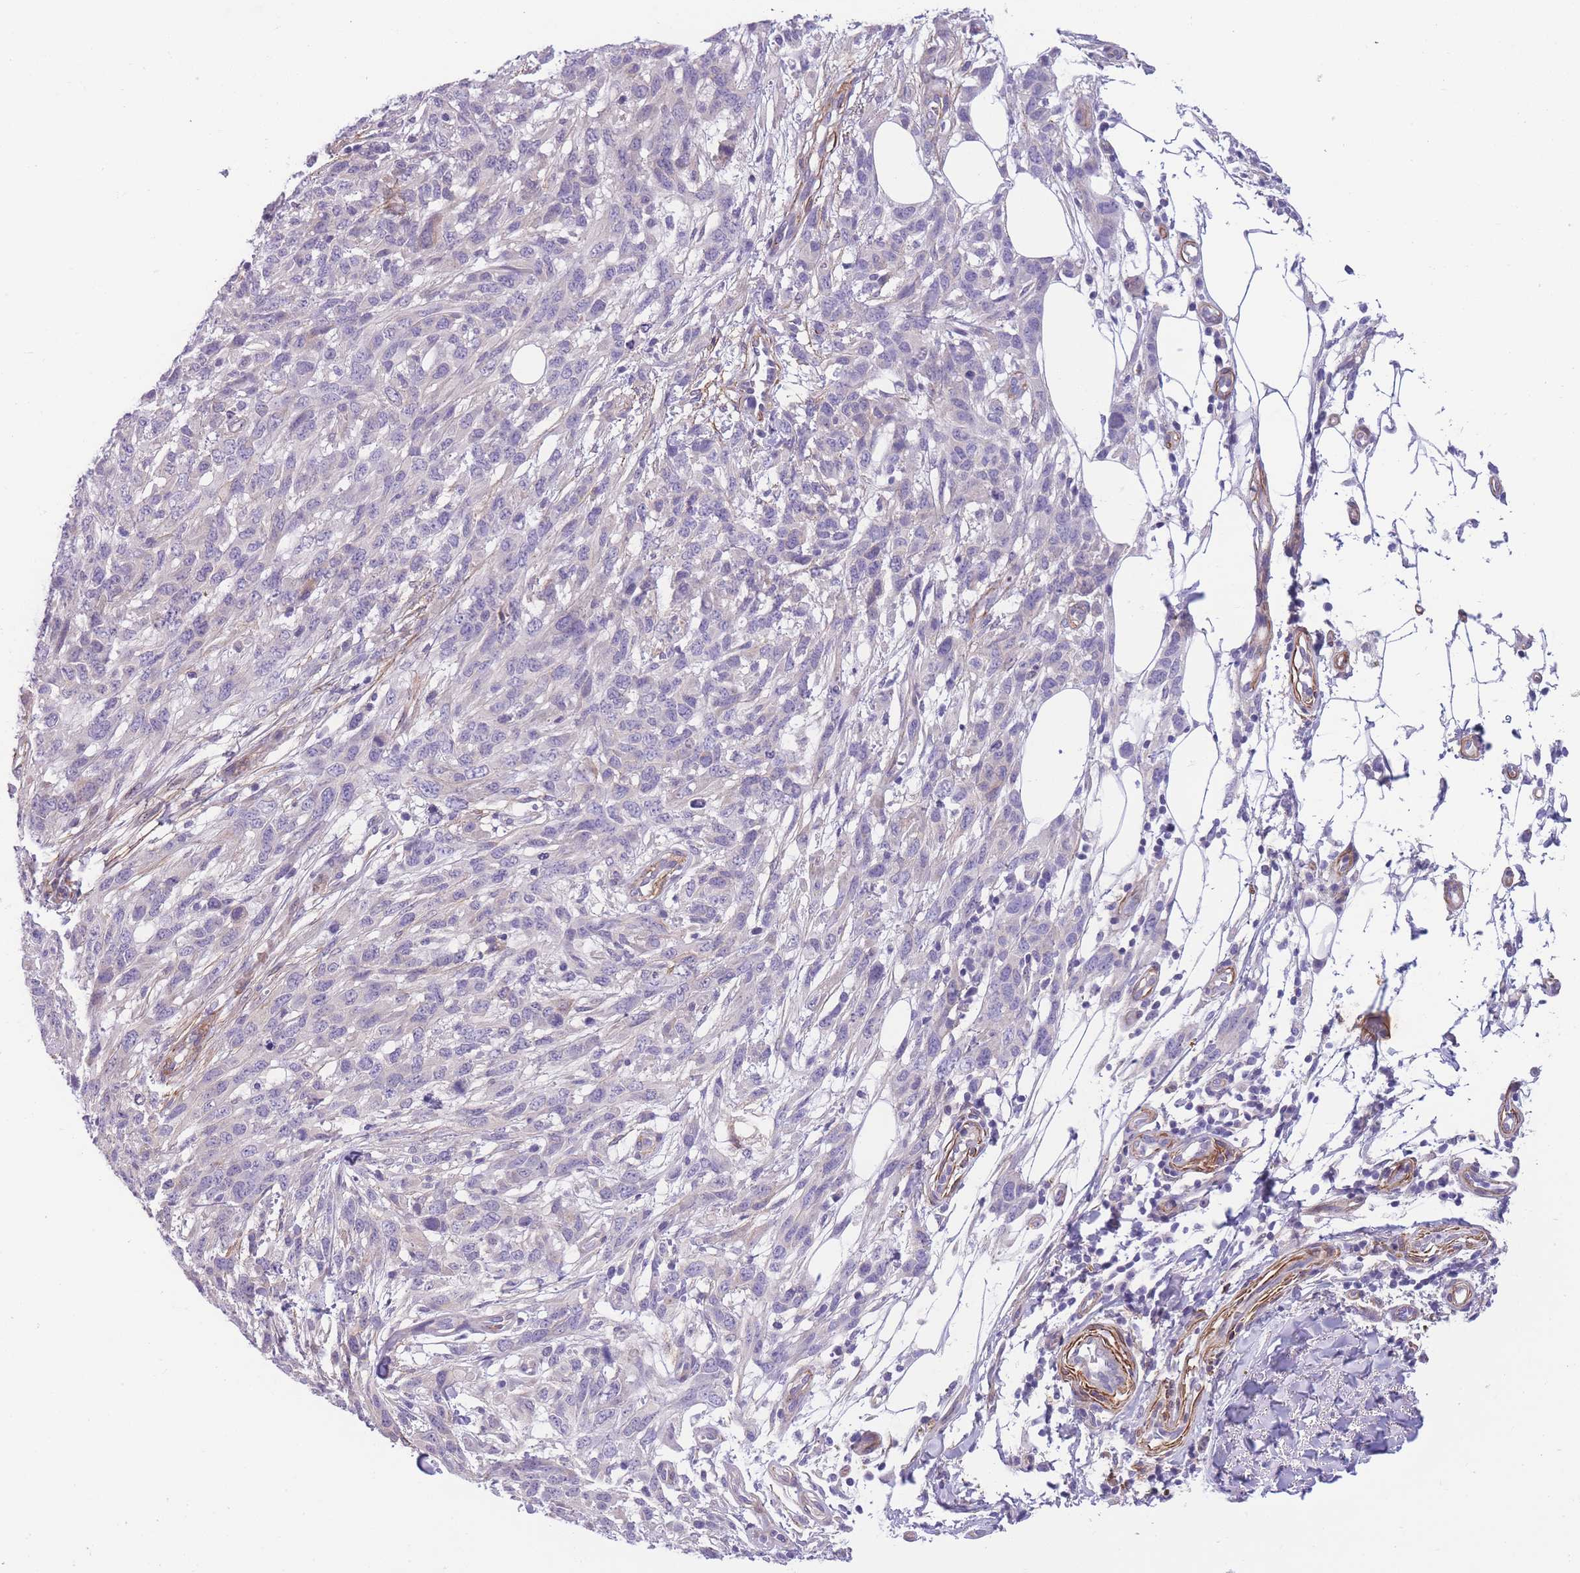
{"staining": {"intensity": "negative", "quantity": "none", "location": "none"}, "tissue": "melanoma", "cell_type": "Tumor cells", "image_type": "cancer", "snomed": [{"axis": "morphology", "description": "Normal morphology"}, {"axis": "morphology", "description": "Malignant melanoma, NOS"}, {"axis": "topography", "description": "Skin"}], "caption": "This is a histopathology image of immunohistochemistry (IHC) staining of malignant melanoma, which shows no expression in tumor cells.", "gene": "FAM124A", "patient": {"sex": "female", "age": 72}}